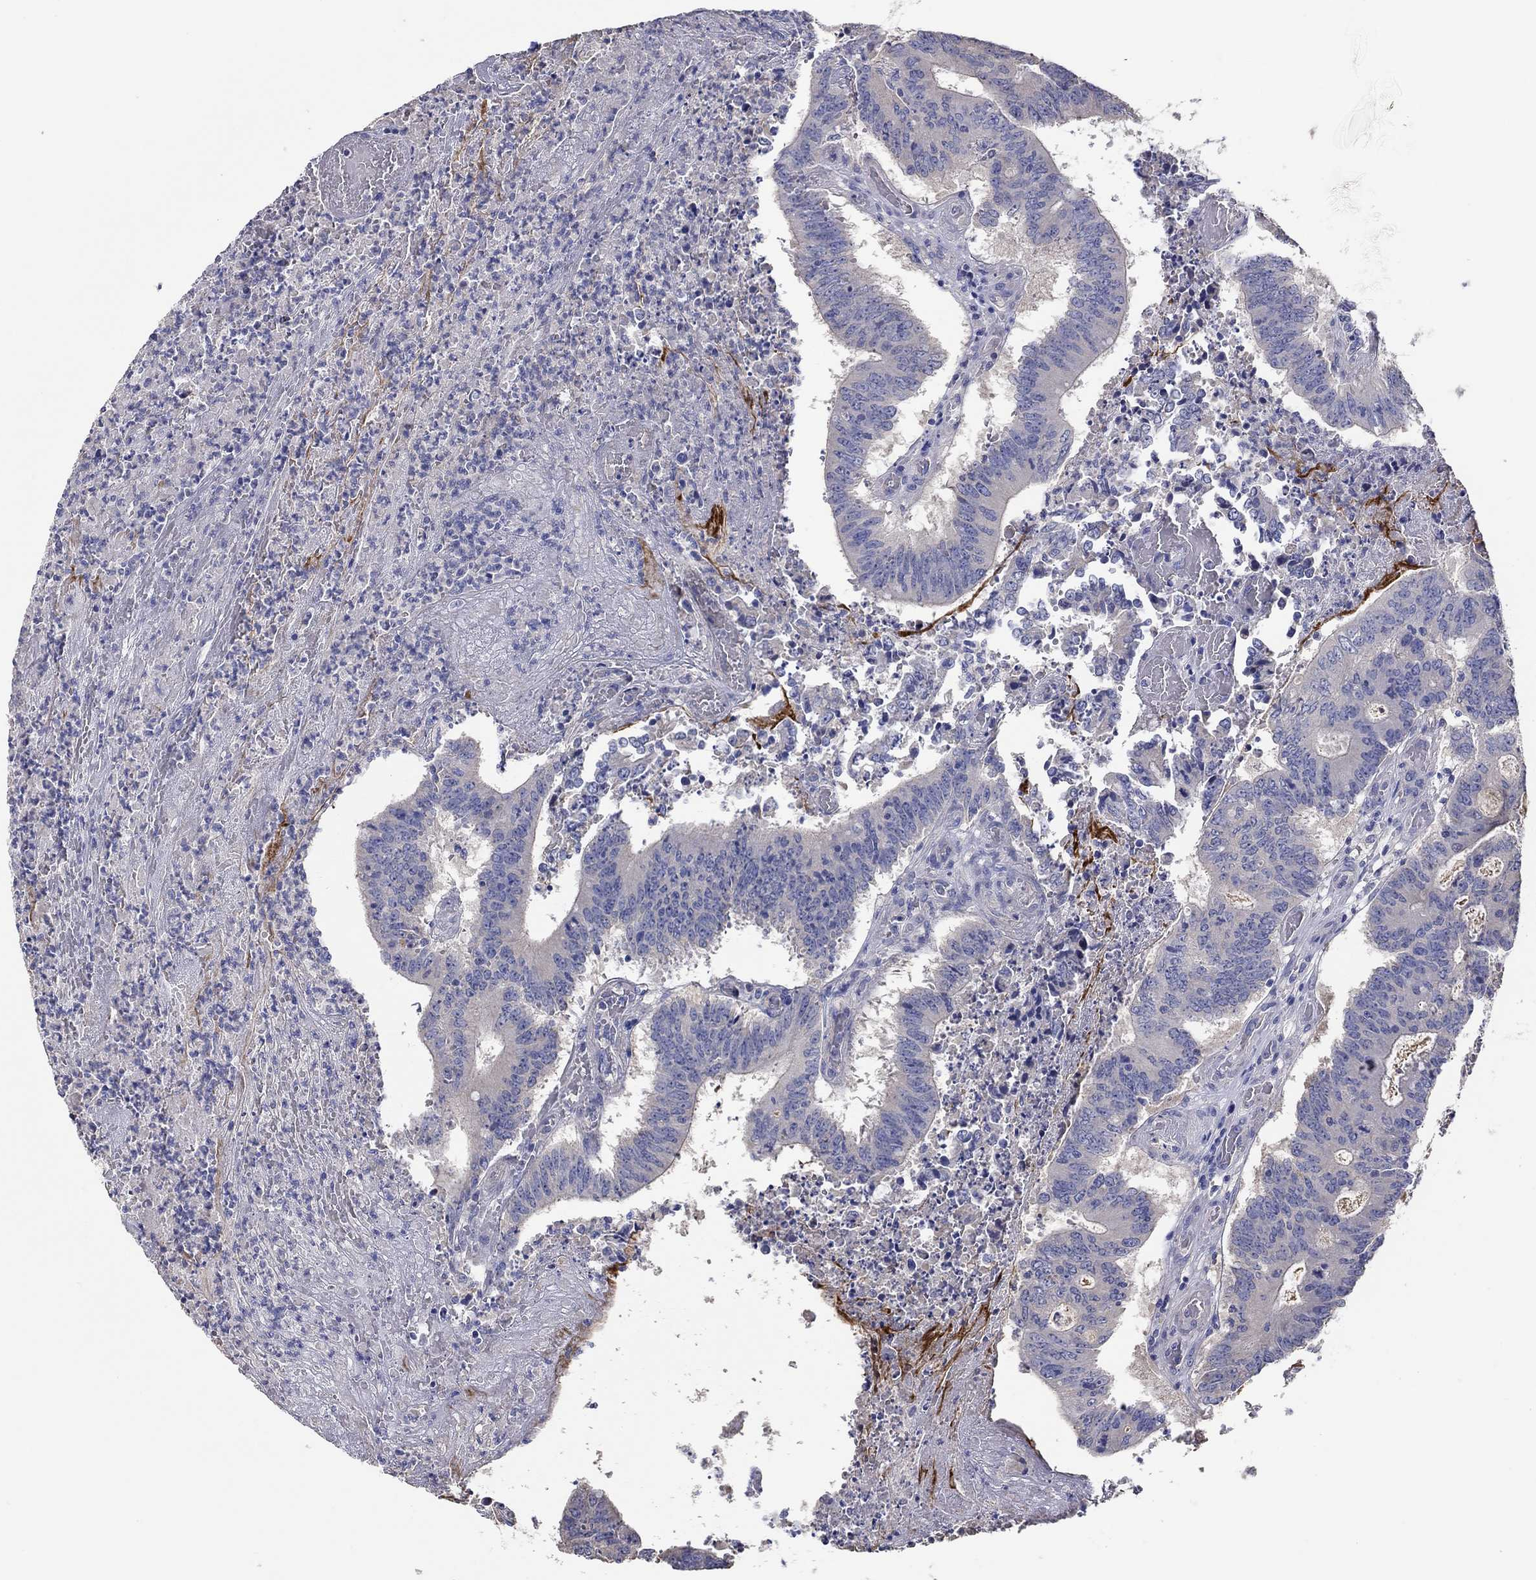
{"staining": {"intensity": "negative", "quantity": "none", "location": "none"}, "tissue": "colorectal cancer", "cell_type": "Tumor cells", "image_type": "cancer", "snomed": [{"axis": "morphology", "description": "Adenocarcinoma, NOS"}, {"axis": "topography", "description": "Colon"}], "caption": "Immunohistochemistry of colorectal cancer (adenocarcinoma) displays no staining in tumor cells.", "gene": "DOCK3", "patient": {"sex": "female", "age": 70}}